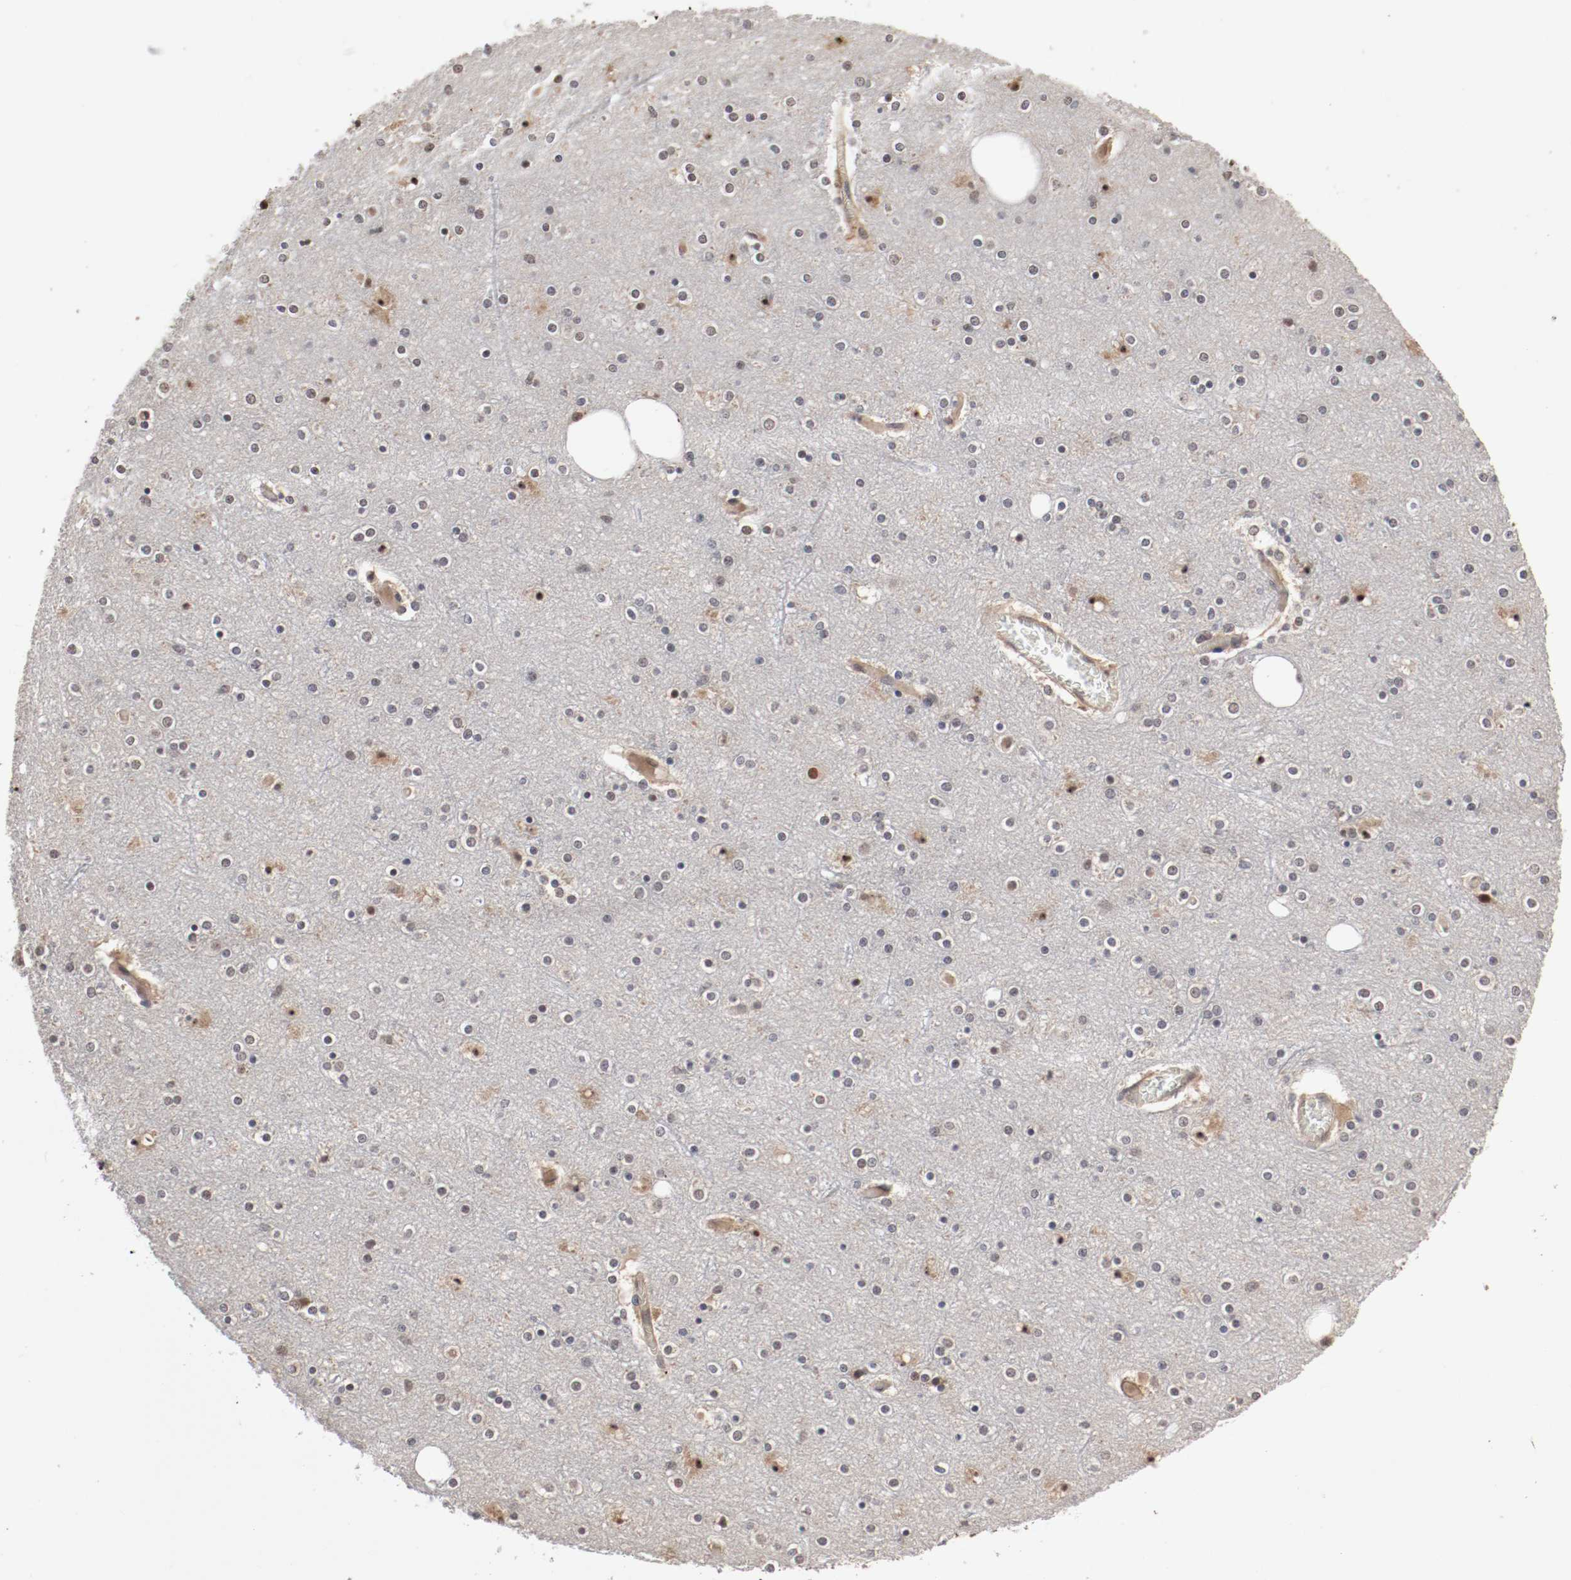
{"staining": {"intensity": "weak", "quantity": "25%-75%", "location": "cytoplasmic/membranous"}, "tissue": "cerebral cortex", "cell_type": "Endothelial cells", "image_type": "normal", "snomed": [{"axis": "morphology", "description": "Normal tissue, NOS"}, {"axis": "topography", "description": "Cerebral cortex"}], "caption": "A low amount of weak cytoplasmic/membranous positivity is appreciated in approximately 25%-75% of endothelial cells in benign cerebral cortex. (Stains: DAB (3,3'-diaminobenzidine) in brown, nuclei in blue, Microscopy: brightfield microscopy at high magnification).", "gene": "CSNK2B", "patient": {"sex": "female", "age": 54}}